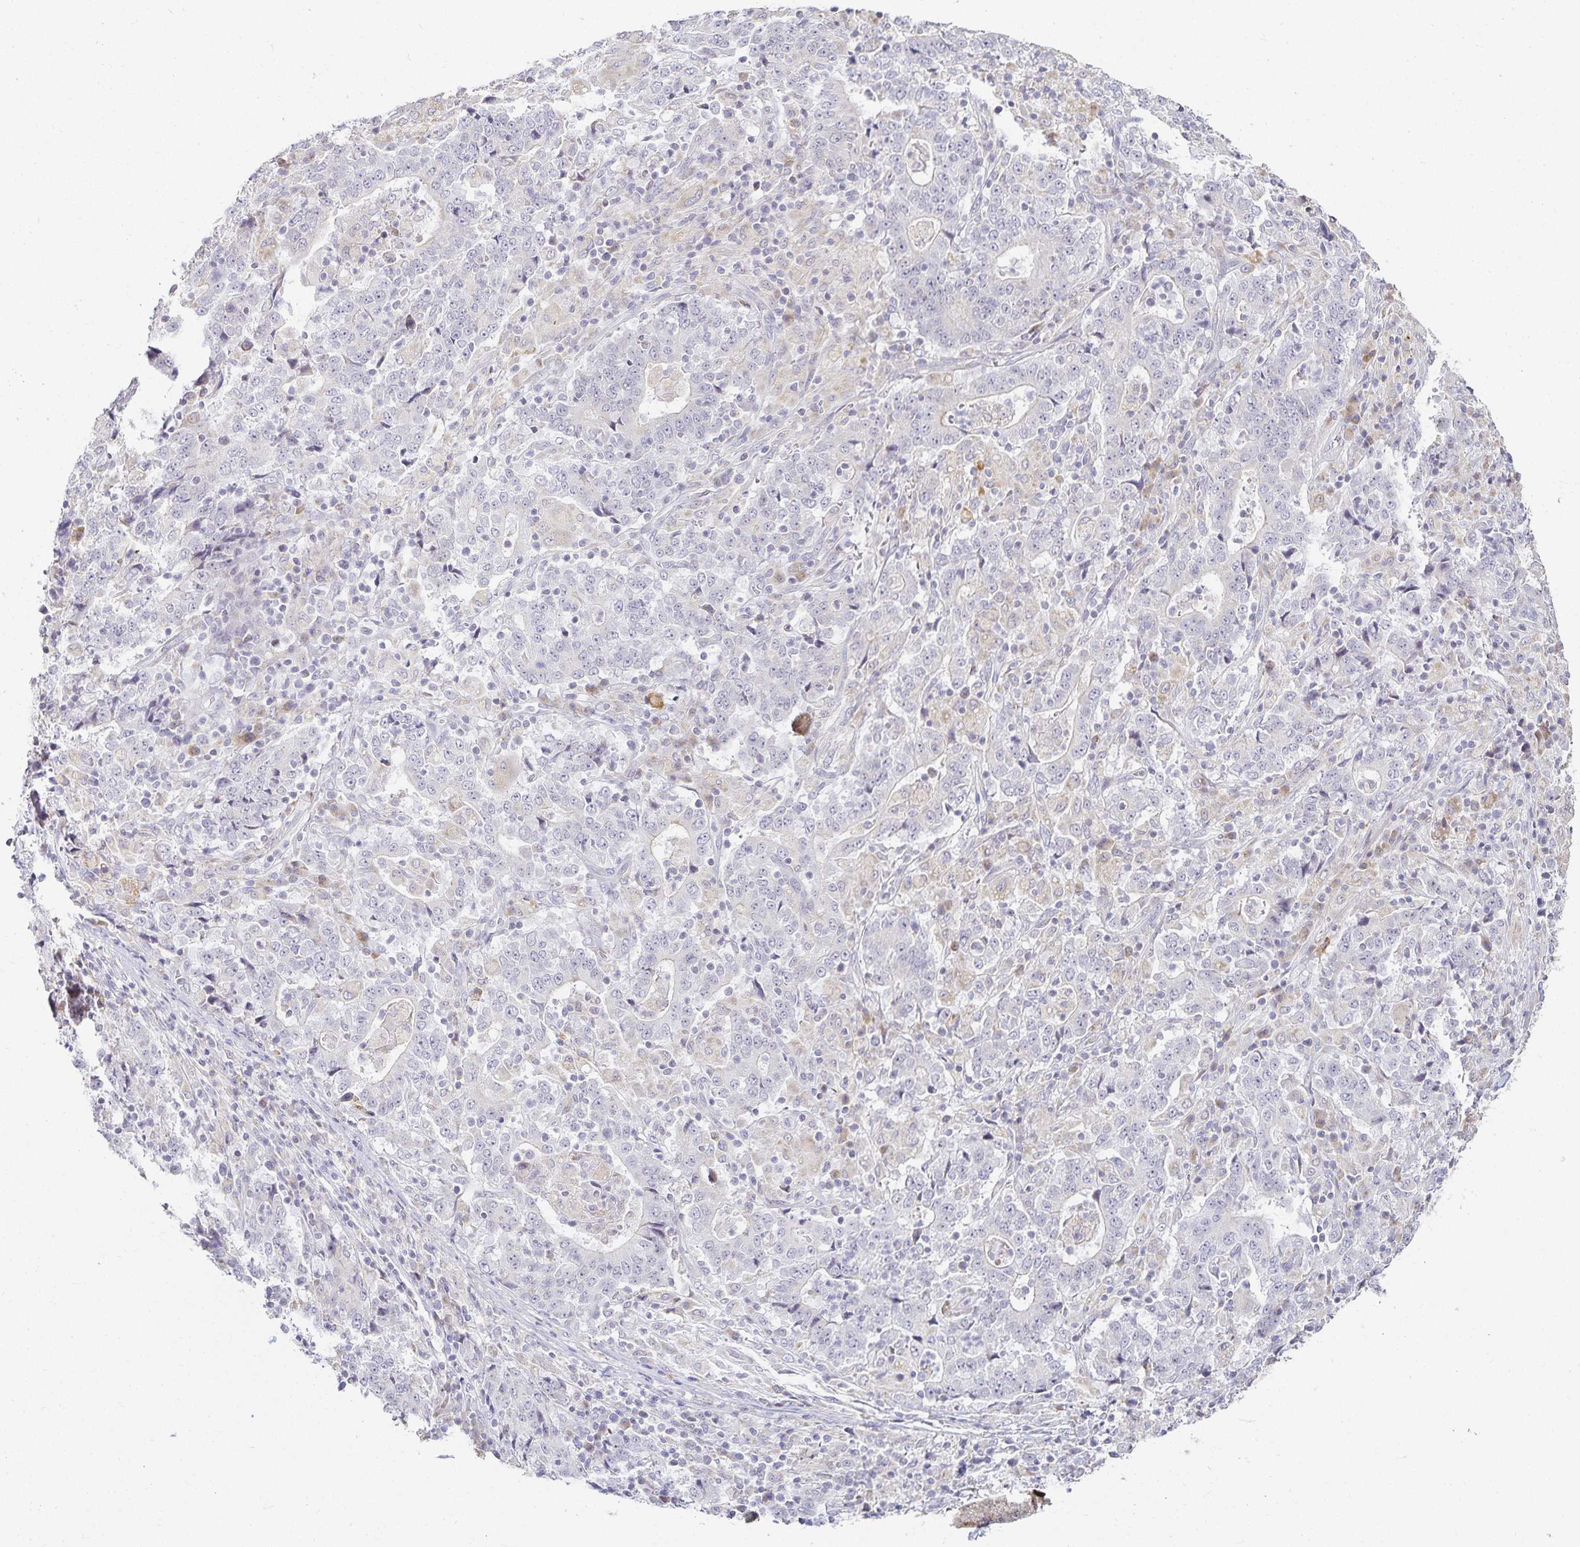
{"staining": {"intensity": "negative", "quantity": "none", "location": "none"}, "tissue": "stomach cancer", "cell_type": "Tumor cells", "image_type": "cancer", "snomed": [{"axis": "morphology", "description": "Normal tissue, NOS"}, {"axis": "morphology", "description": "Adenocarcinoma, NOS"}, {"axis": "topography", "description": "Stomach, upper"}, {"axis": "topography", "description": "Stomach"}], "caption": "DAB (3,3'-diaminobenzidine) immunohistochemical staining of stomach cancer (adenocarcinoma) shows no significant positivity in tumor cells.", "gene": "GP2", "patient": {"sex": "male", "age": 59}}